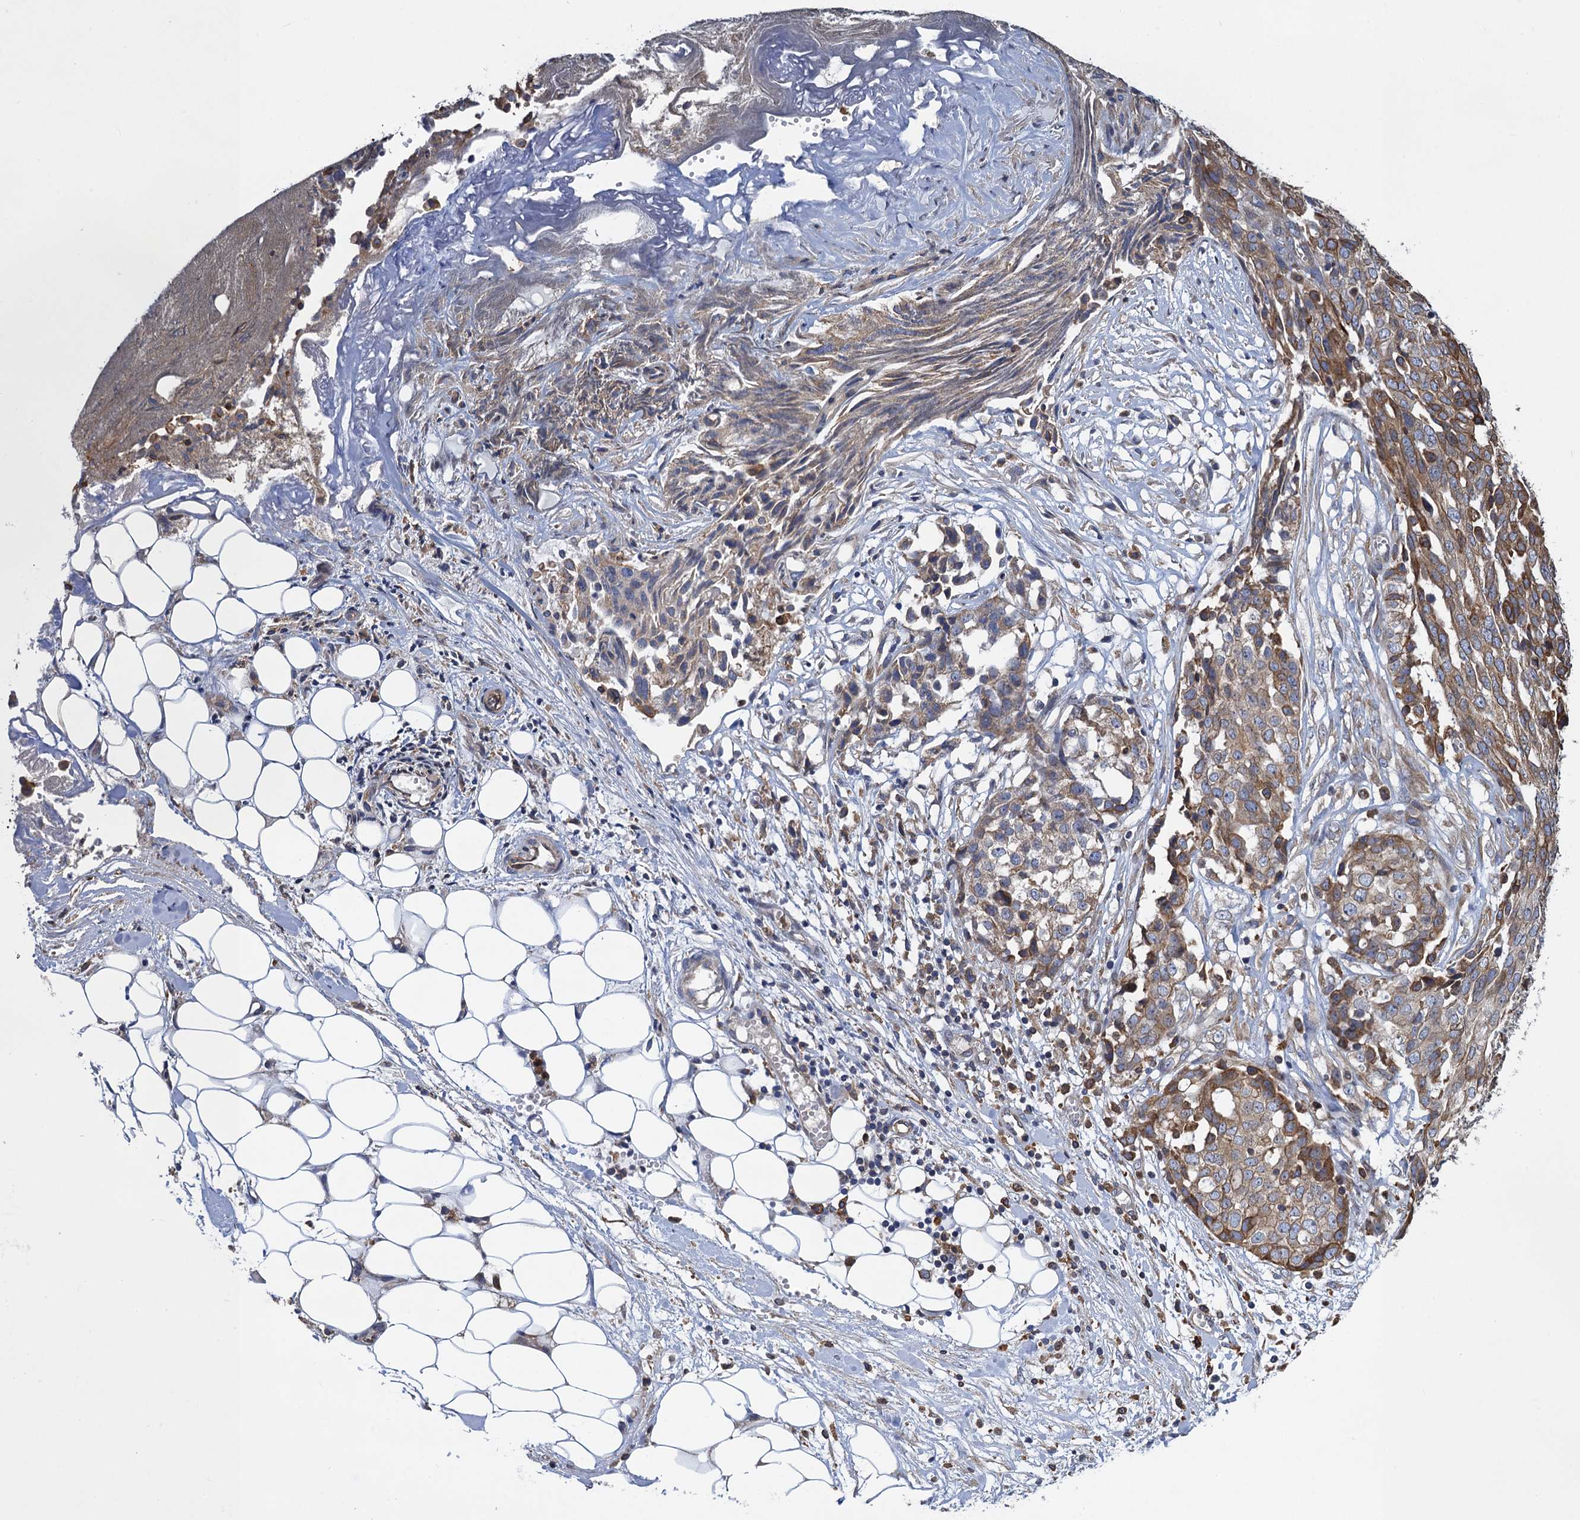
{"staining": {"intensity": "moderate", "quantity": "<25%", "location": "cytoplasmic/membranous"}, "tissue": "ovarian cancer", "cell_type": "Tumor cells", "image_type": "cancer", "snomed": [{"axis": "morphology", "description": "Cystadenocarcinoma, serous, NOS"}, {"axis": "topography", "description": "Soft tissue"}, {"axis": "topography", "description": "Ovary"}], "caption": "This is an image of immunohistochemistry (IHC) staining of ovarian cancer (serous cystadenocarcinoma), which shows moderate staining in the cytoplasmic/membranous of tumor cells.", "gene": "ARMC5", "patient": {"sex": "female", "age": 57}}